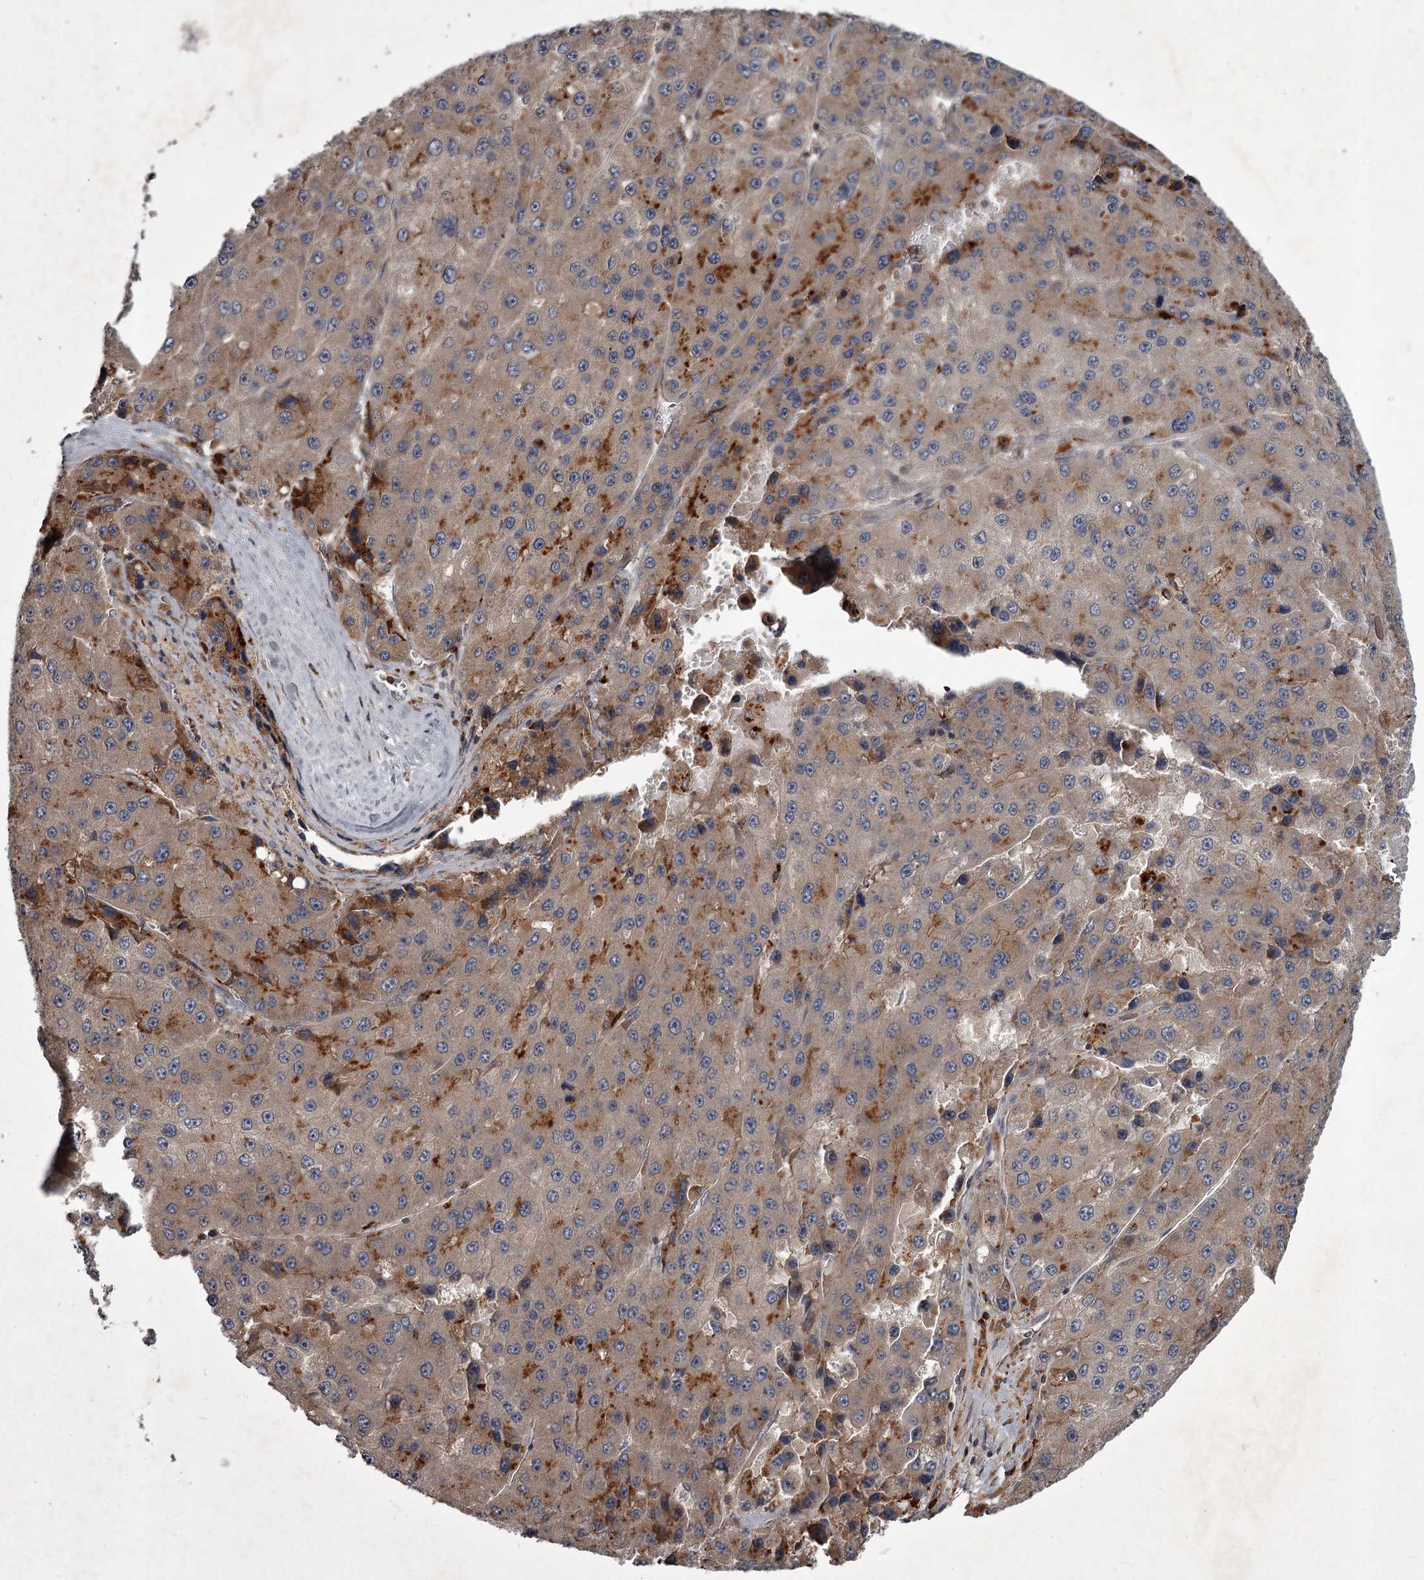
{"staining": {"intensity": "moderate", "quantity": "<25%", "location": "cytoplasmic/membranous"}, "tissue": "liver cancer", "cell_type": "Tumor cells", "image_type": "cancer", "snomed": [{"axis": "morphology", "description": "Carcinoma, Hepatocellular, NOS"}, {"axis": "topography", "description": "Liver"}], "caption": "The image demonstrates a brown stain indicating the presence of a protein in the cytoplasmic/membranous of tumor cells in liver cancer (hepatocellular carcinoma).", "gene": "UNC93B1", "patient": {"sex": "female", "age": 73}}